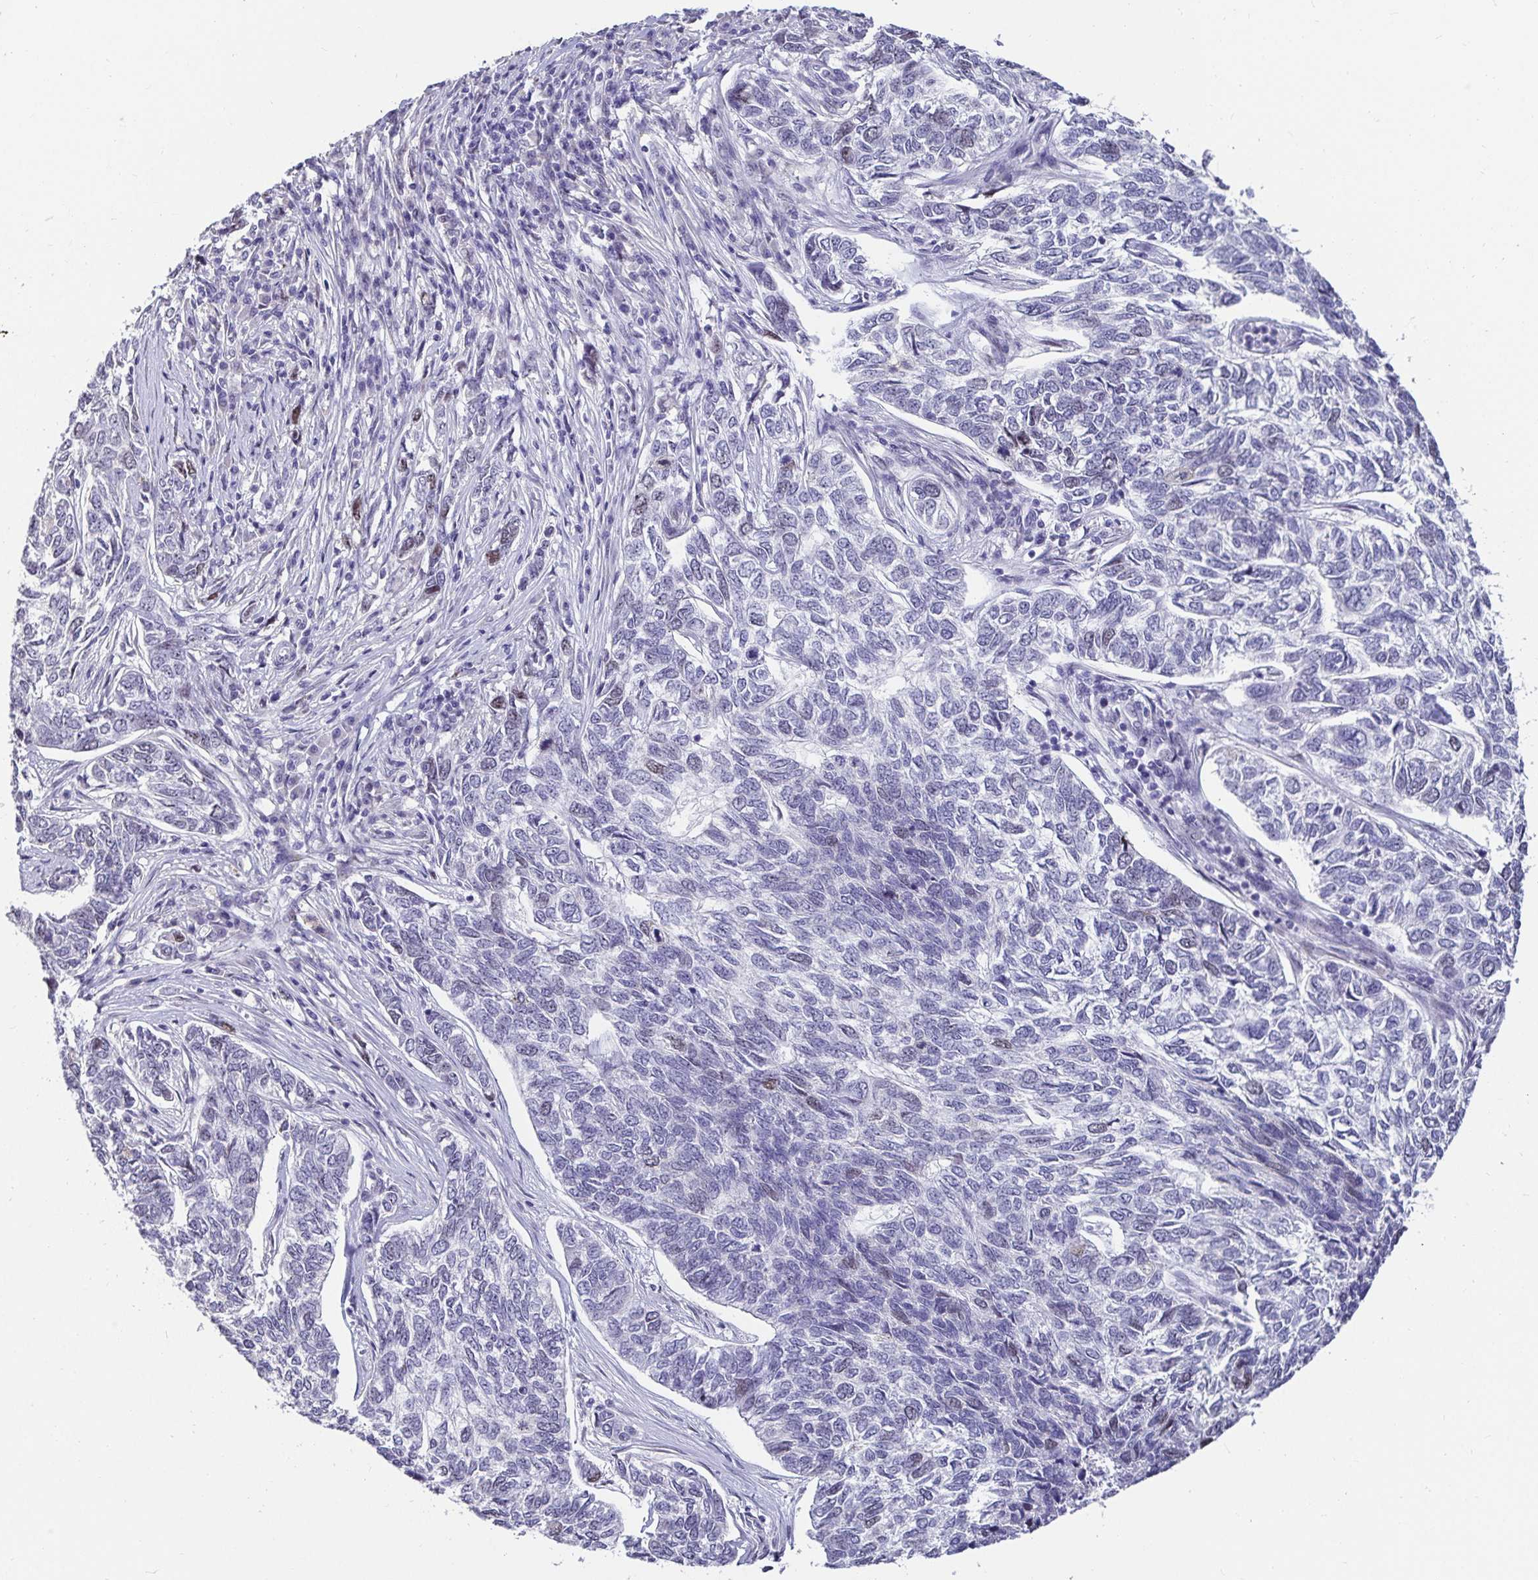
{"staining": {"intensity": "weak", "quantity": "<25%", "location": "nuclear"}, "tissue": "skin cancer", "cell_type": "Tumor cells", "image_type": "cancer", "snomed": [{"axis": "morphology", "description": "Basal cell carcinoma"}, {"axis": "topography", "description": "Skin"}], "caption": "Immunohistochemical staining of human basal cell carcinoma (skin) shows no significant positivity in tumor cells.", "gene": "ANLN", "patient": {"sex": "female", "age": 65}}